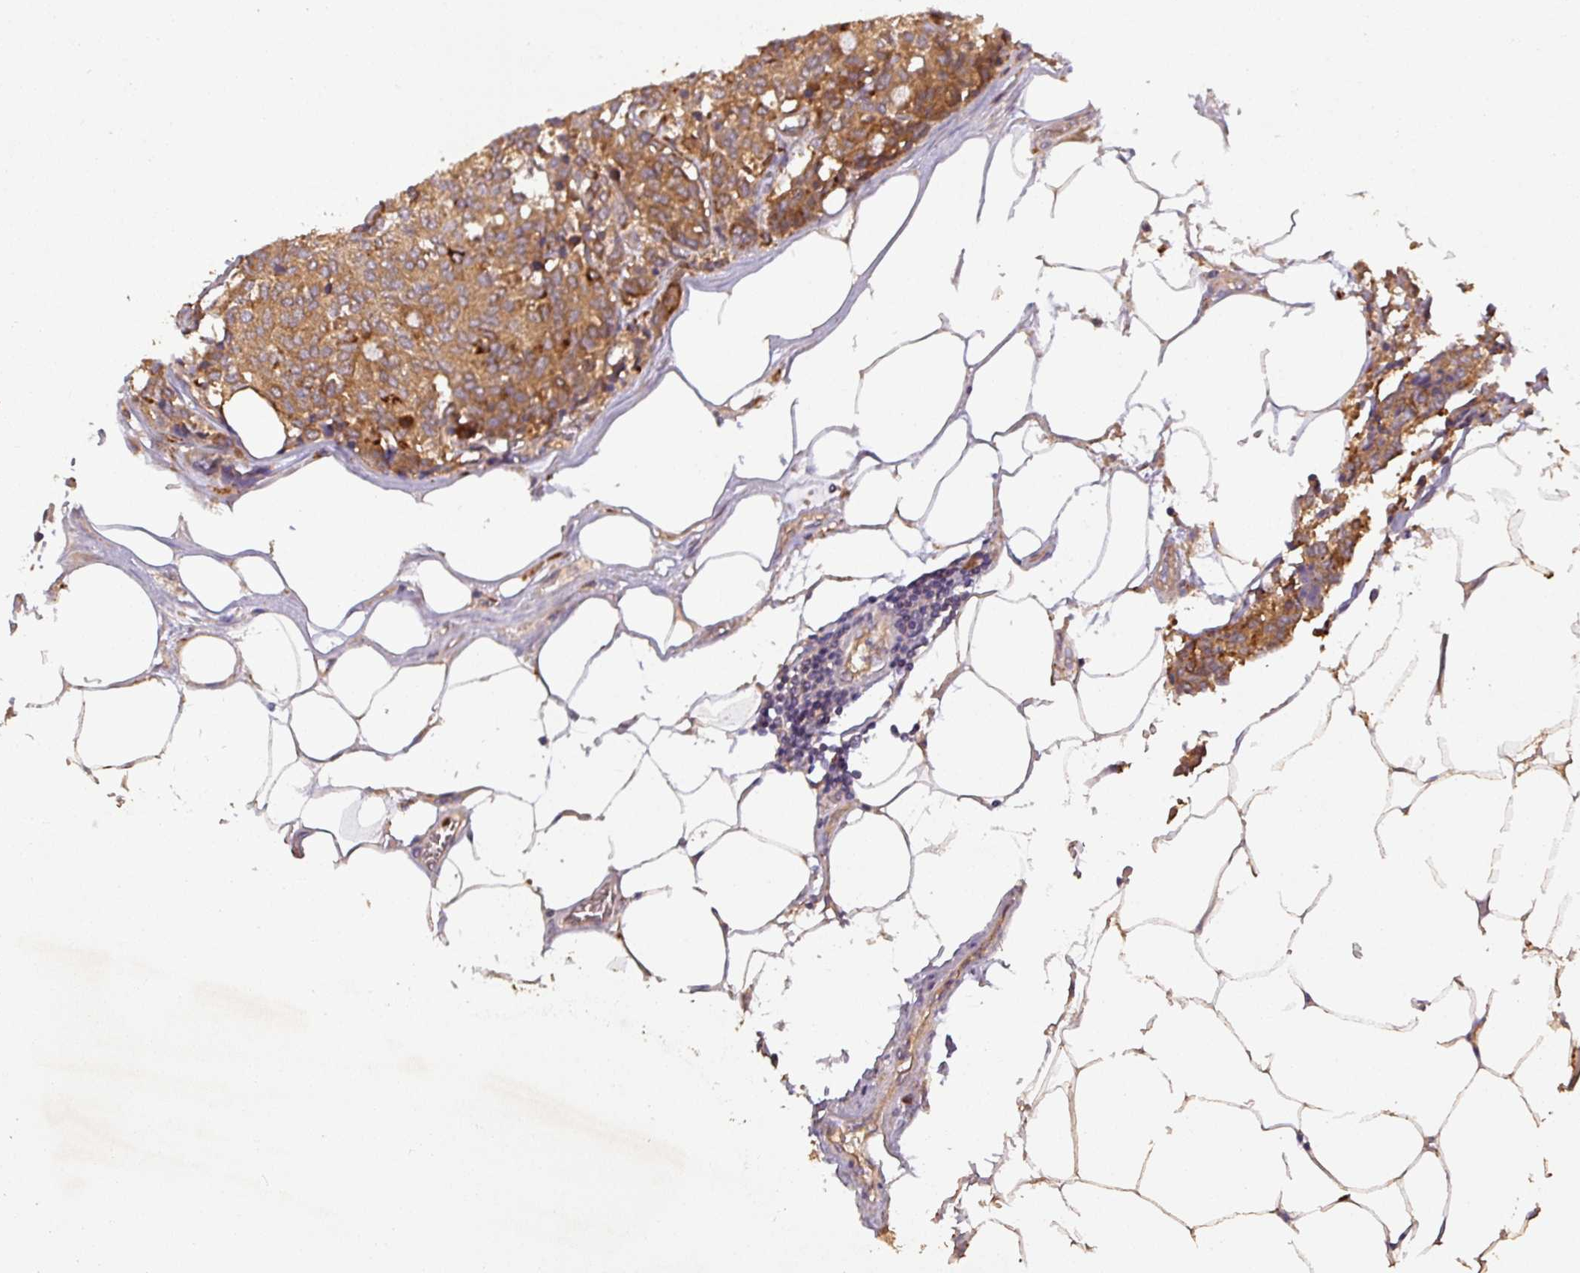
{"staining": {"intensity": "moderate", "quantity": ">75%", "location": "cytoplasmic/membranous"}, "tissue": "carcinoid", "cell_type": "Tumor cells", "image_type": "cancer", "snomed": [{"axis": "morphology", "description": "Carcinoid, malignant, NOS"}, {"axis": "topography", "description": "Pancreas"}], "caption": "This micrograph exhibits carcinoid (malignant) stained with immunohistochemistry (IHC) to label a protein in brown. The cytoplasmic/membranous of tumor cells show moderate positivity for the protein. Nuclei are counter-stained blue.", "gene": "SIRPB2", "patient": {"sex": "female", "age": 54}}